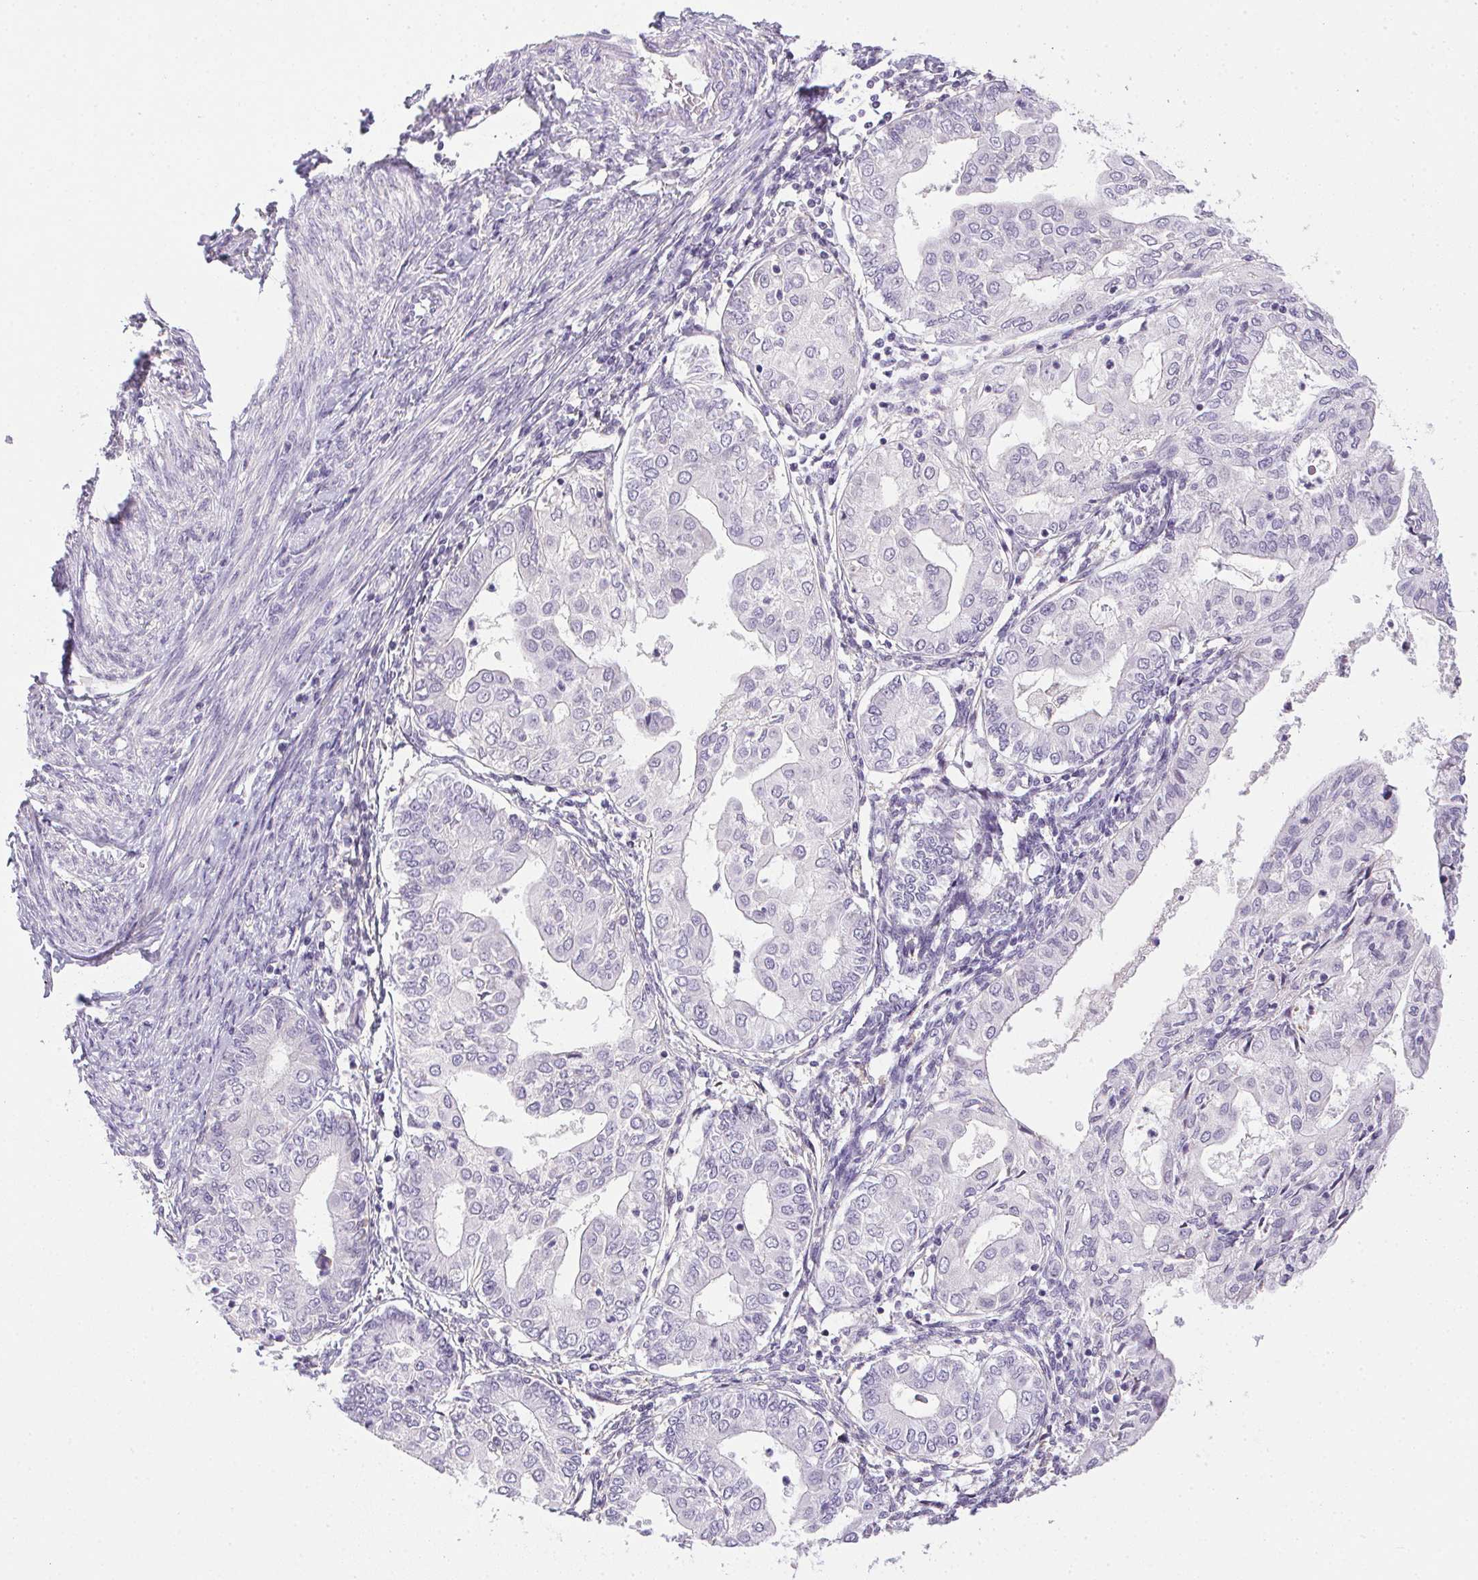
{"staining": {"intensity": "negative", "quantity": "none", "location": "none"}, "tissue": "endometrial cancer", "cell_type": "Tumor cells", "image_type": "cancer", "snomed": [{"axis": "morphology", "description": "Adenocarcinoma, NOS"}, {"axis": "topography", "description": "Endometrium"}], "caption": "Tumor cells show no significant protein positivity in endometrial adenocarcinoma.", "gene": "PRL", "patient": {"sex": "female", "age": 68}}